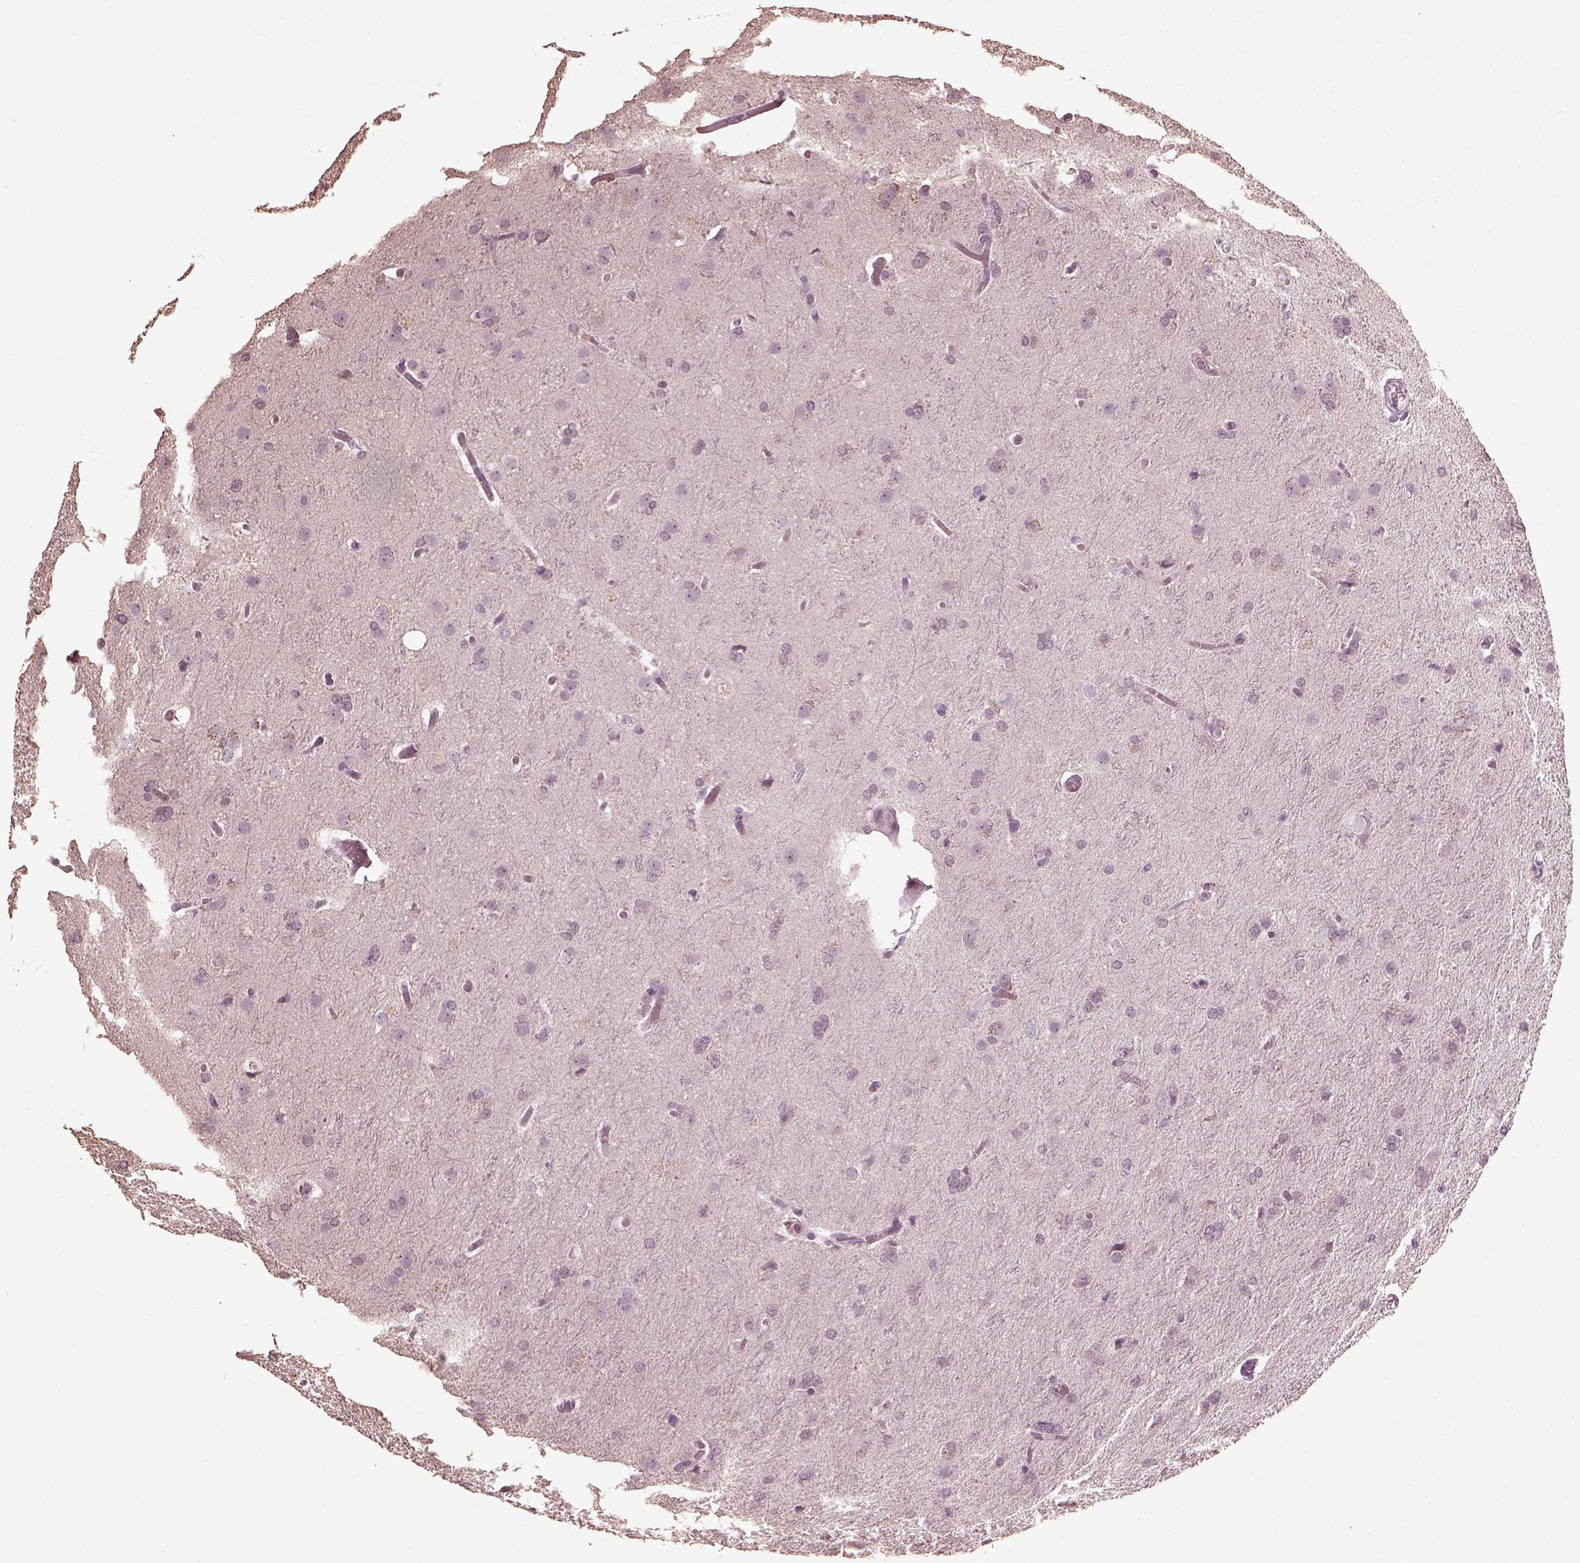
{"staining": {"intensity": "negative", "quantity": "none", "location": "none"}, "tissue": "glioma", "cell_type": "Tumor cells", "image_type": "cancer", "snomed": [{"axis": "morphology", "description": "Glioma, malignant, High grade"}, {"axis": "topography", "description": "Brain"}], "caption": "Malignant glioma (high-grade) was stained to show a protein in brown. There is no significant expression in tumor cells.", "gene": "OPTC", "patient": {"sex": "male", "age": 68}}